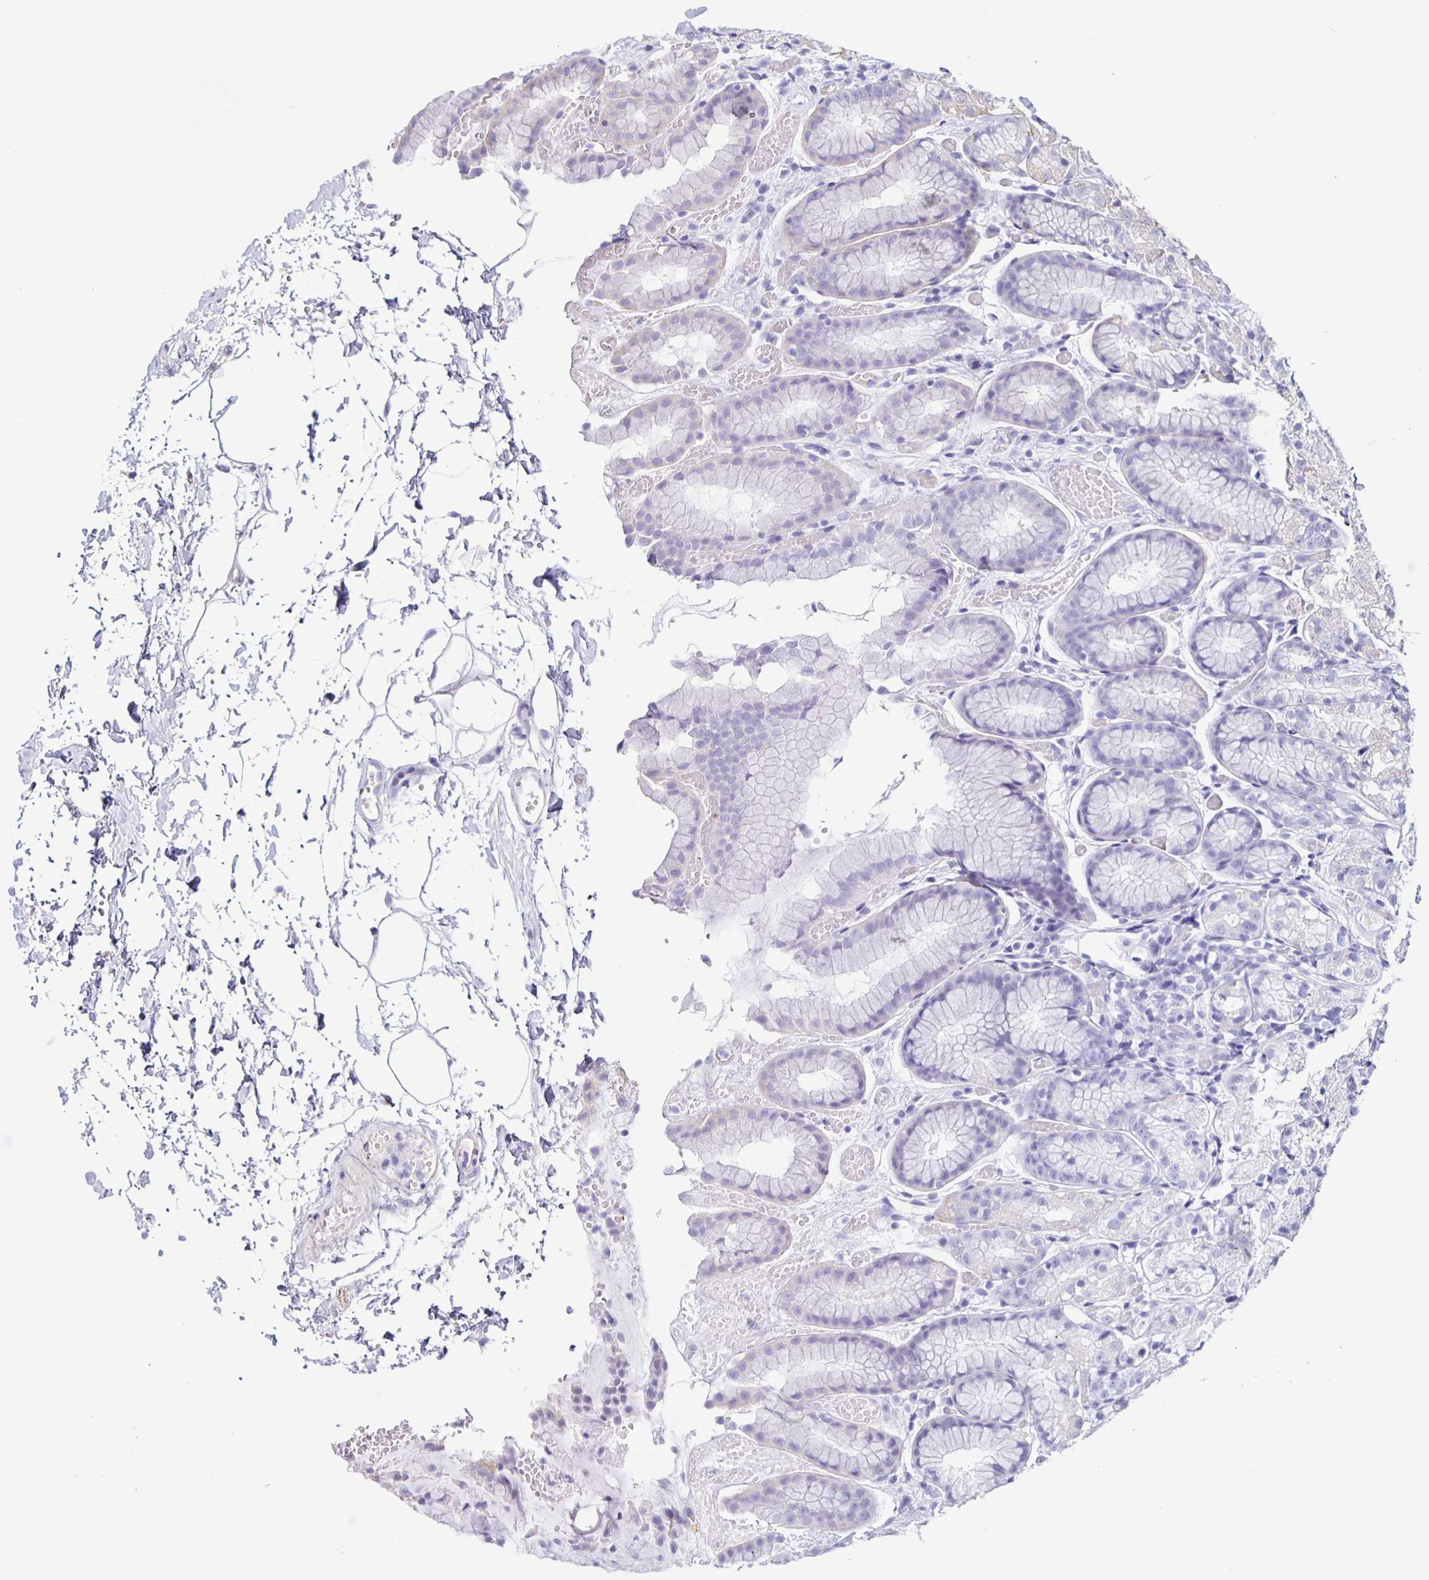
{"staining": {"intensity": "weak", "quantity": "<25%", "location": "cytoplasmic/membranous"}, "tissue": "stomach", "cell_type": "Glandular cells", "image_type": "normal", "snomed": [{"axis": "morphology", "description": "Normal tissue, NOS"}, {"axis": "topography", "description": "Stomach"}], "caption": "A high-resolution image shows IHC staining of benign stomach, which shows no significant staining in glandular cells.", "gene": "BOLL", "patient": {"sex": "male", "age": 70}}